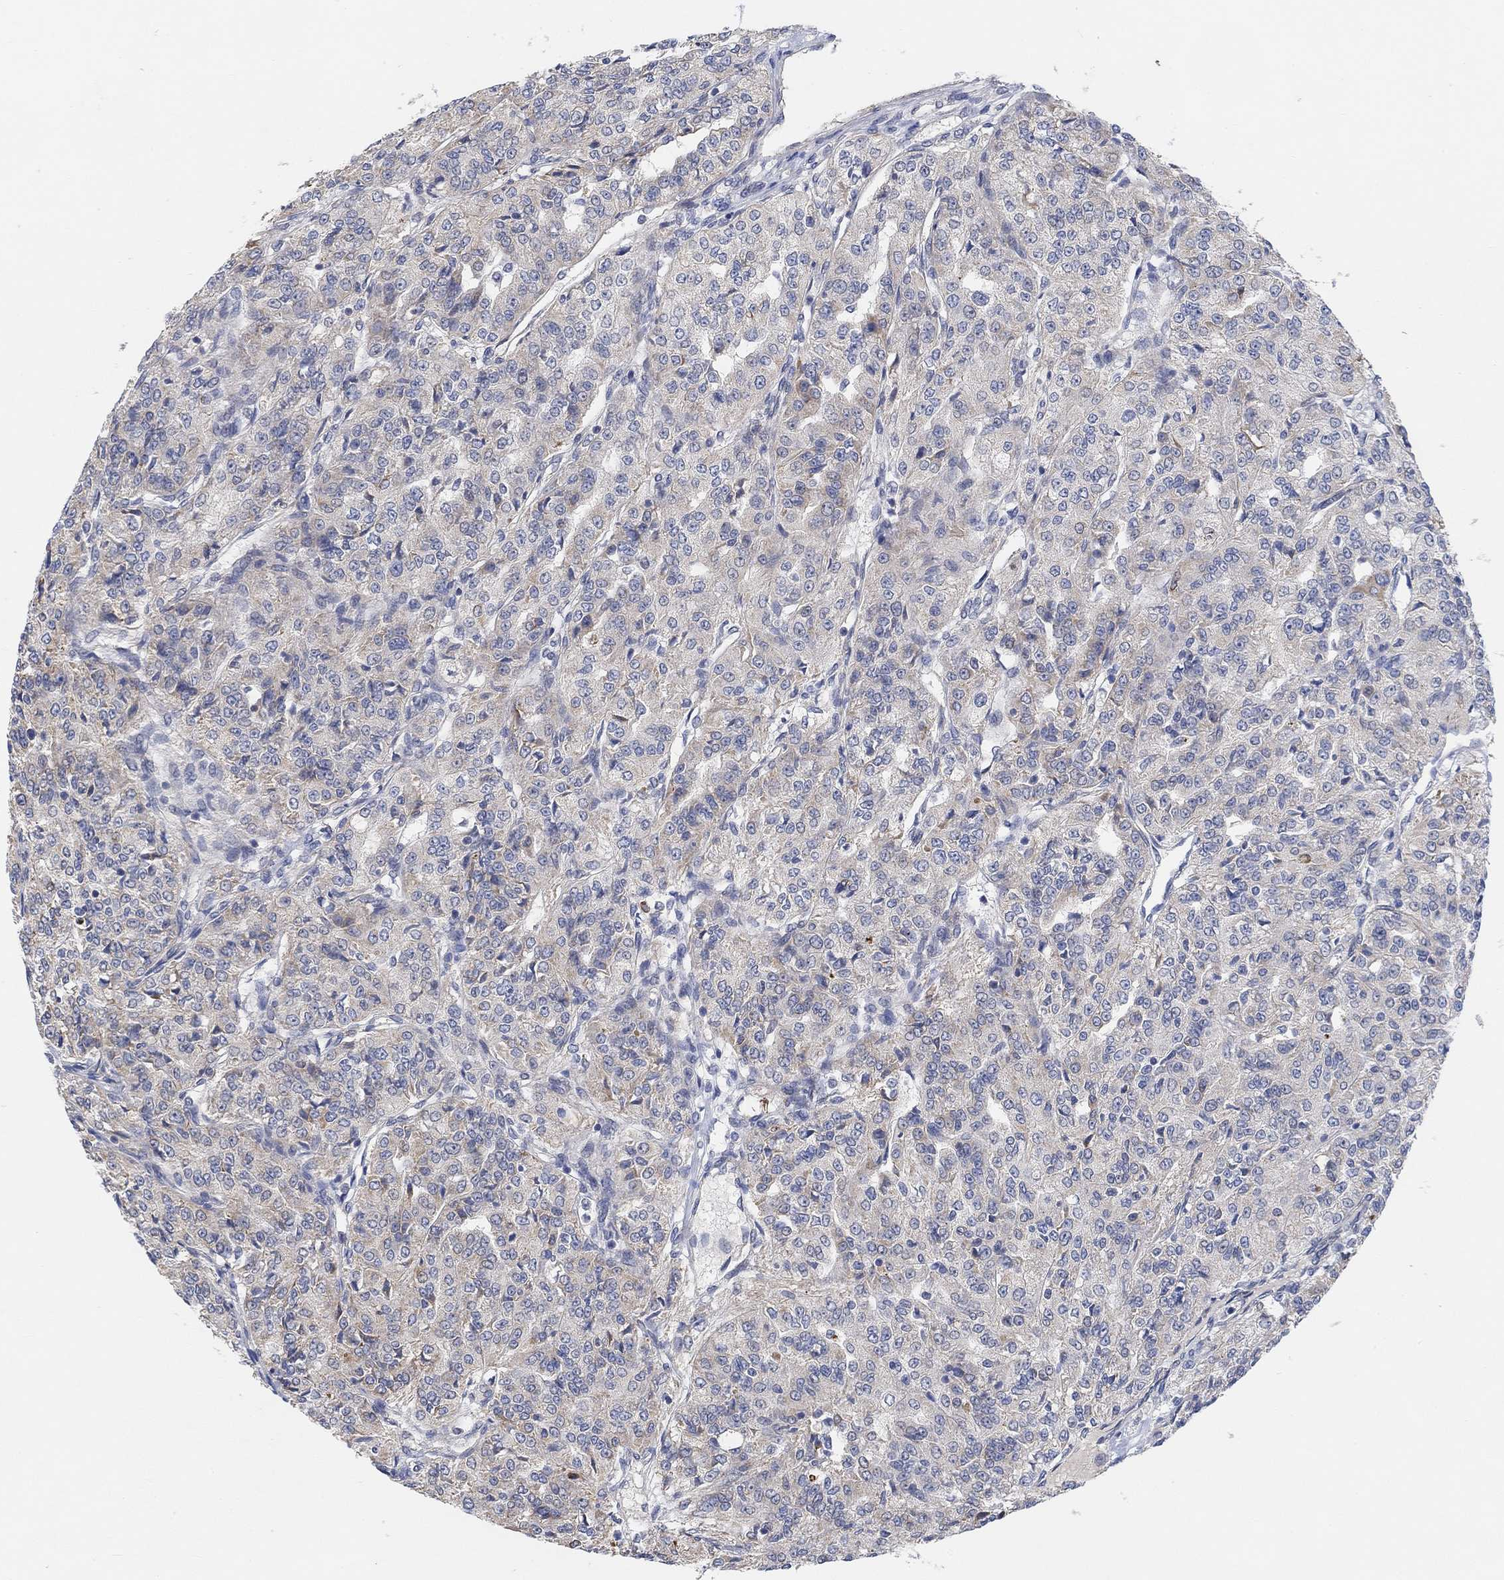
{"staining": {"intensity": "negative", "quantity": "none", "location": "none"}, "tissue": "renal cancer", "cell_type": "Tumor cells", "image_type": "cancer", "snomed": [{"axis": "morphology", "description": "Adenocarcinoma, NOS"}, {"axis": "topography", "description": "Kidney"}], "caption": "Immunohistochemistry photomicrograph of neoplastic tissue: renal cancer (adenocarcinoma) stained with DAB (3,3'-diaminobenzidine) exhibits no significant protein expression in tumor cells.", "gene": "HCRTR1", "patient": {"sex": "female", "age": 63}}